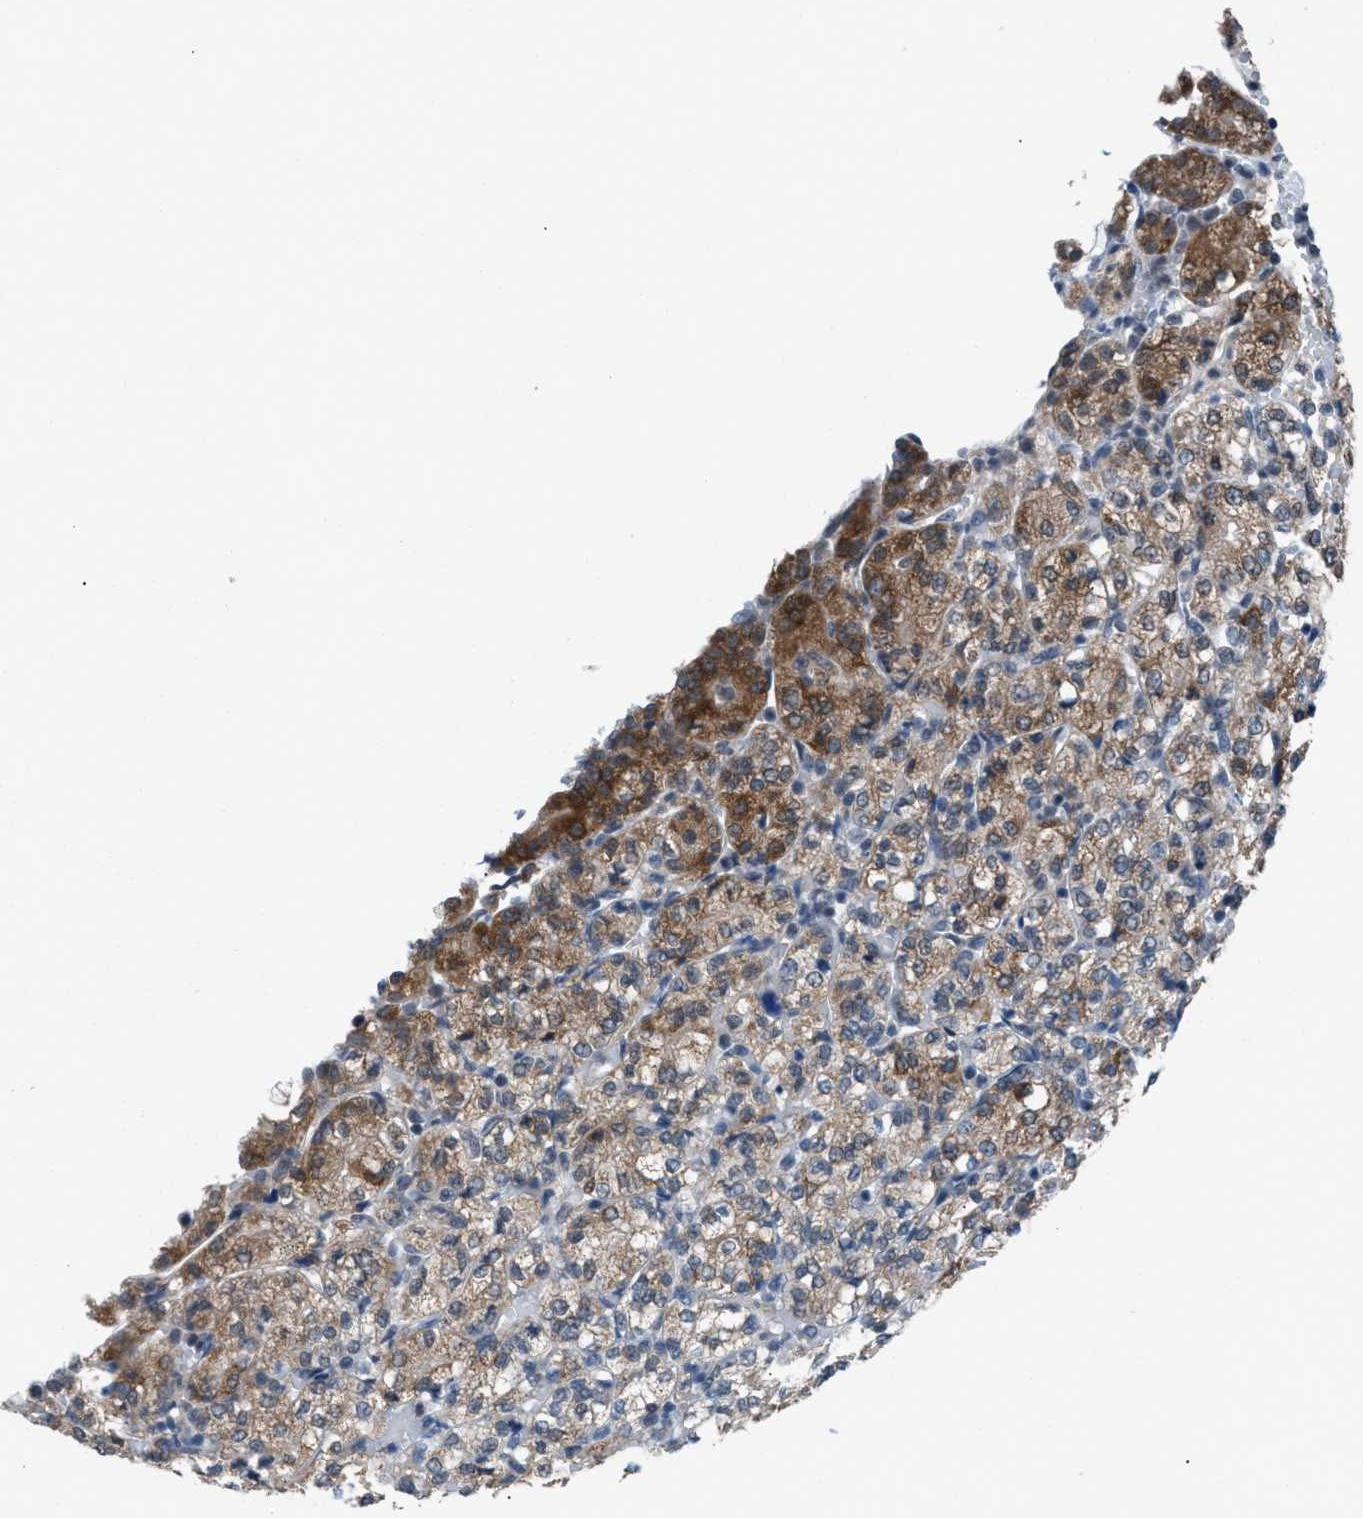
{"staining": {"intensity": "moderate", "quantity": ">75%", "location": "cytoplasmic/membranous"}, "tissue": "renal cancer", "cell_type": "Tumor cells", "image_type": "cancer", "snomed": [{"axis": "morphology", "description": "Adenocarcinoma, NOS"}, {"axis": "topography", "description": "Kidney"}], "caption": "Immunohistochemistry of human renal cancer displays medium levels of moderate cytoplasmic/membranous positivity in approximately >75% of tumor cells.", "gene": "ANAPC11", "patient": {"sex": "male", "age": 77}}